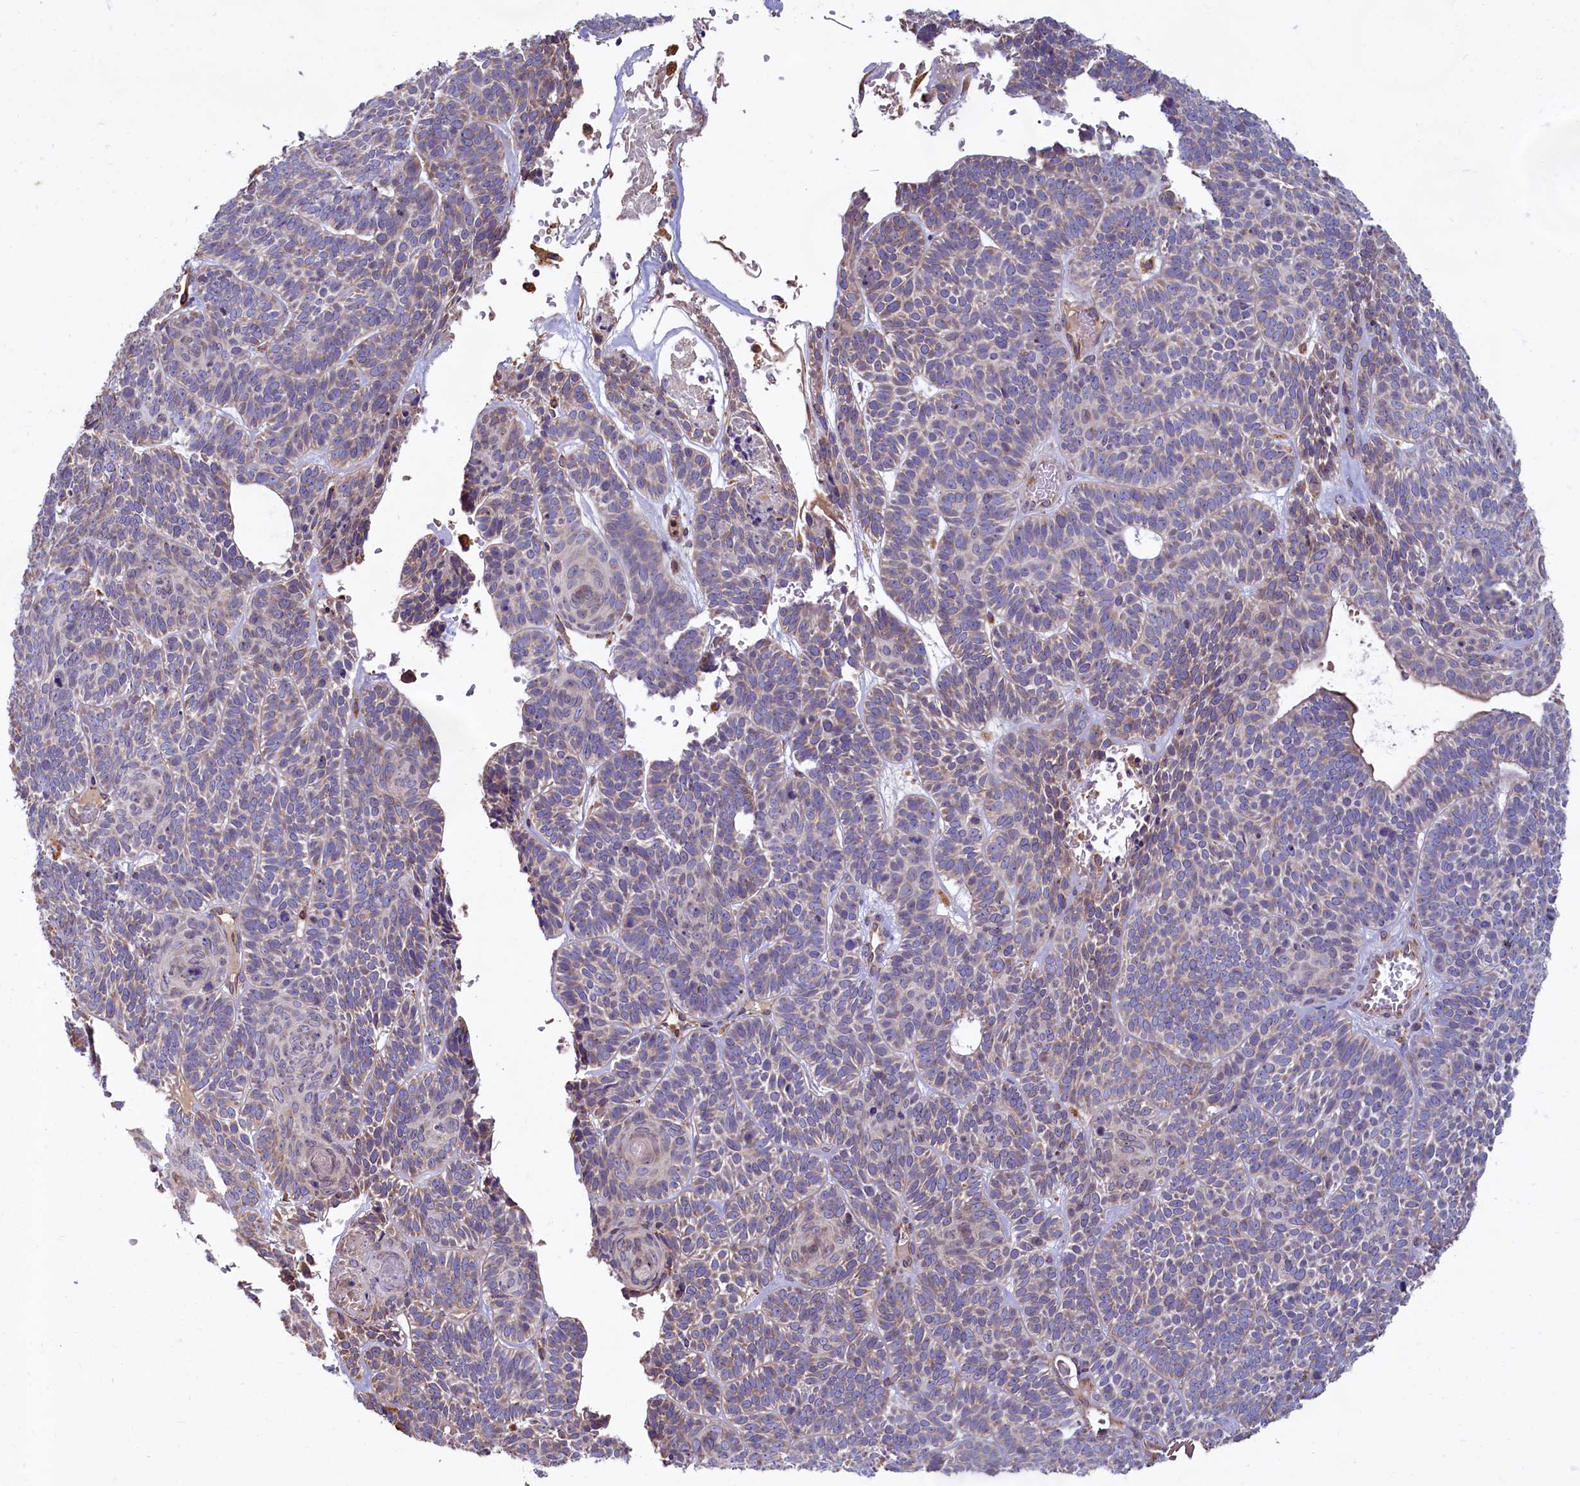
{"staining": {"intensity": "weak", "quantity": "<25%", "location": "cytoplasmic/membranous"}, "tissue": "skin cancer", "cell_type": "Tumor cells", "image_type": "cancer", "snomed": [{"axis": "morphology", "description": "Basal cell carcinoma"}, {"axis": "topography", "description": "Skin"}], "caption": "Immunohistochemistry of human skin cancer demonstrates no expression in tumor cells.", "gene": "TBC1D19", "patient": {"sex": "male", "age": 85}}